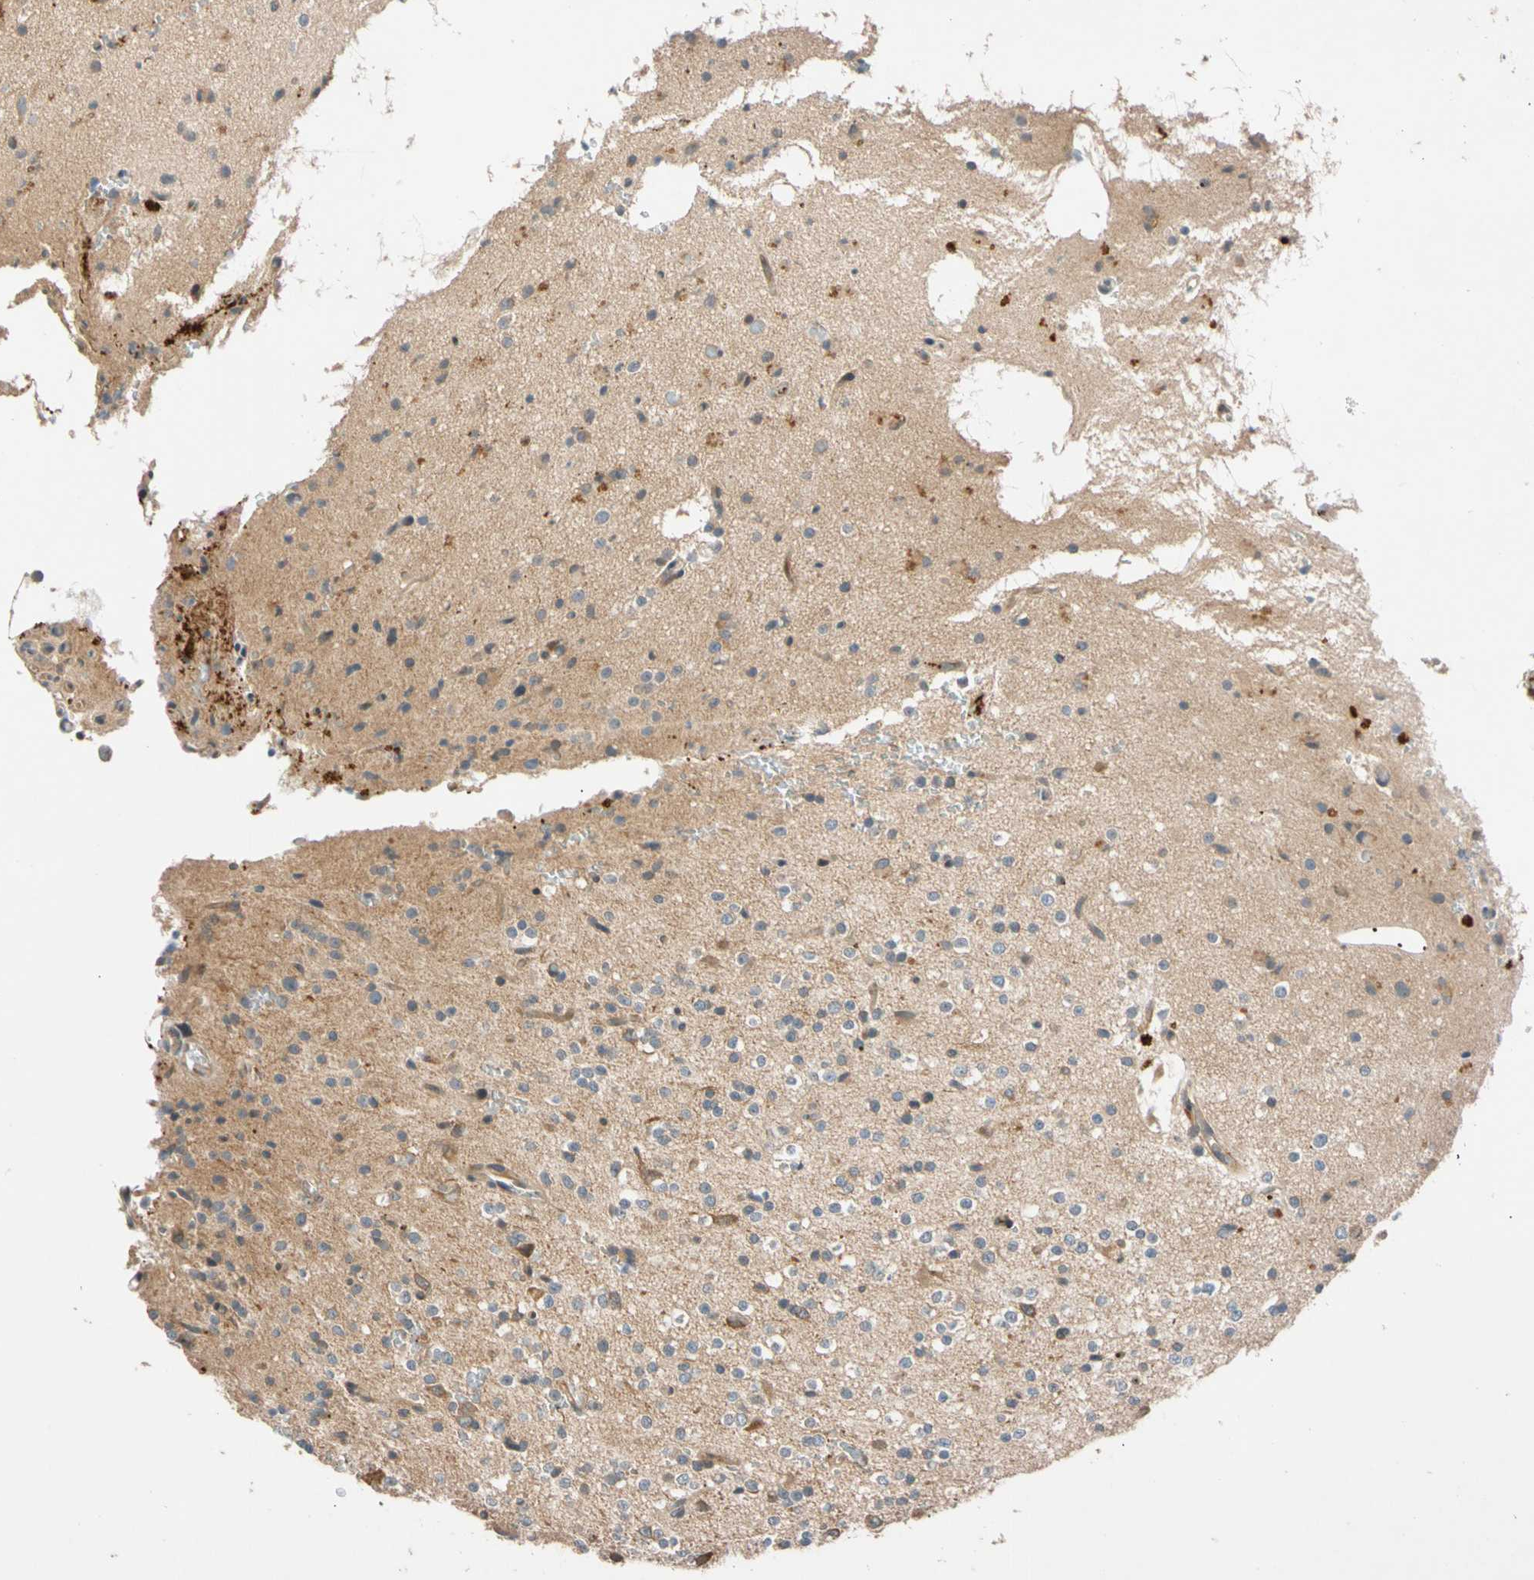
{"staining": {"intensity": "strong", "quantity": "<25%", "location": "cytoplasmic/membranous"}, "tissue": "glioma", "cell_type": "Tumor cells", "image_type": "cancer", "snomed": [{"axis": "morphology", "description": "Glioma, malignant, High grade"}, {"axis": "topography", "description": "Brain"}], "caption": "IHC of glioma exhibits medium levels of strong cytoplasmic/membranous staining in about <25% of tumor cells.", "gene": "CNST", "patient": {"sex": "male", "age": 47}}